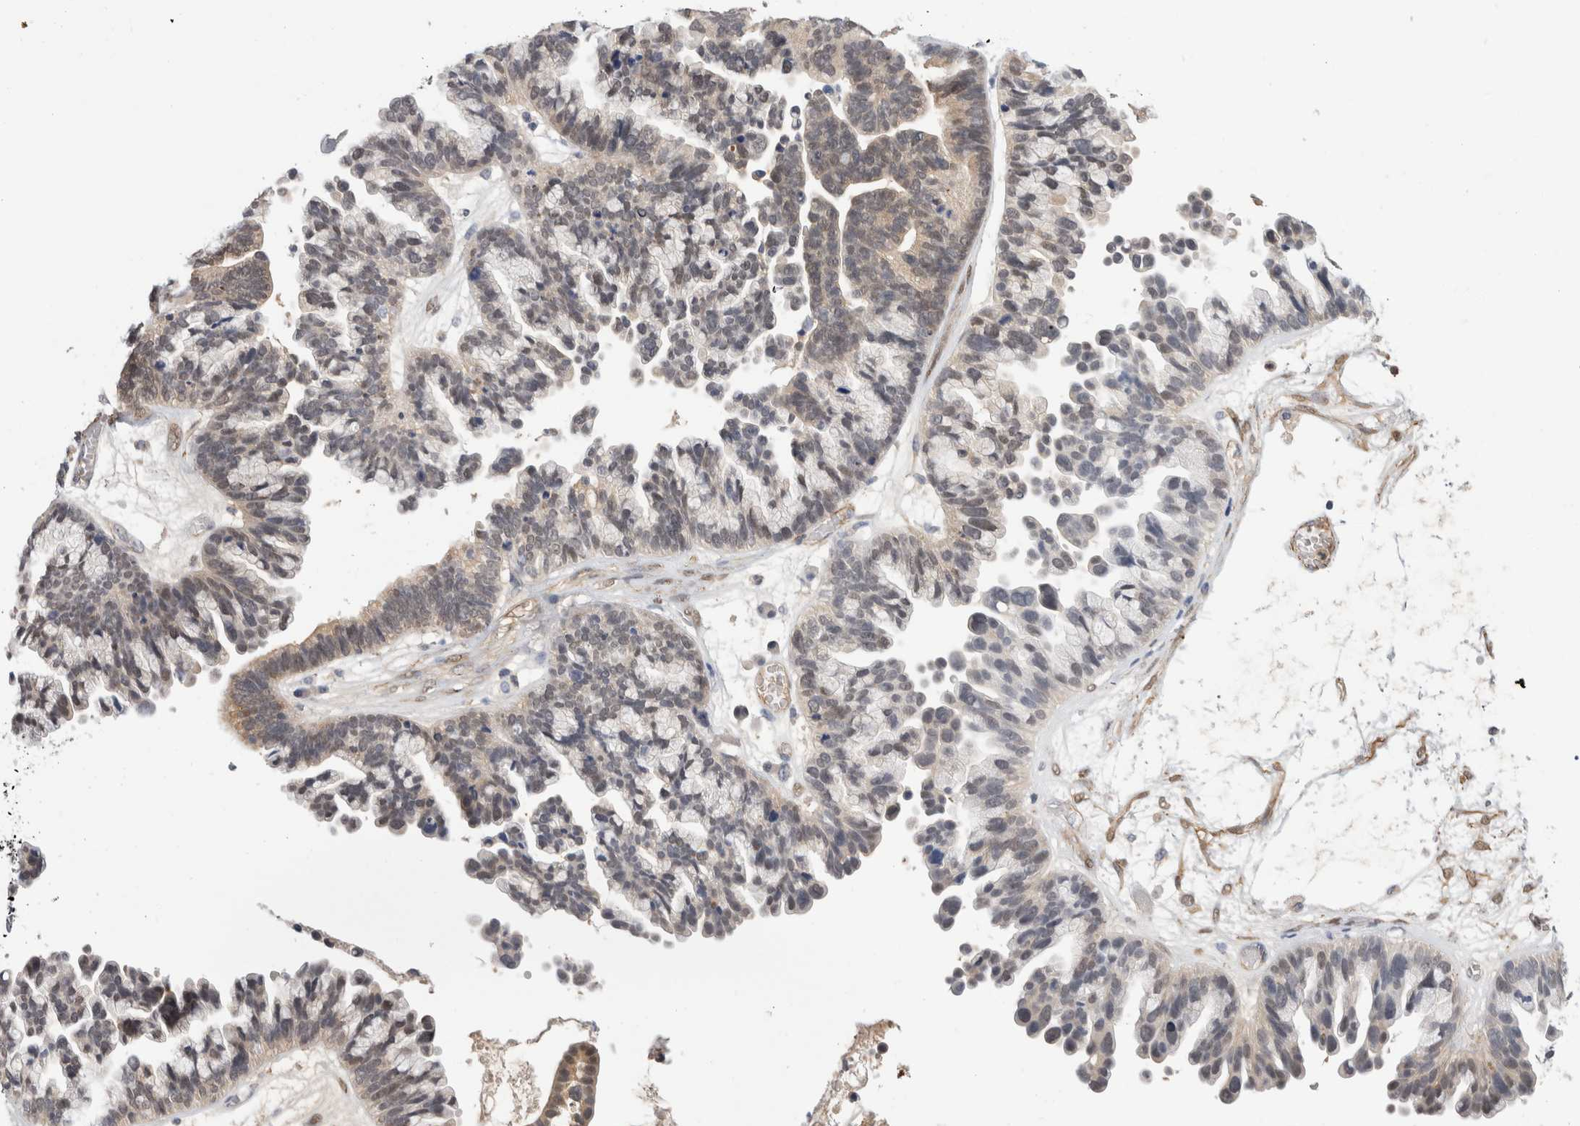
{"staining": {"intensity": "weak", "quantity": "<25%", "location": "nuclear"}, "tissue": "ovarian cancer", "cell_type": "Tumor cells", "image_type": "cancer", "snomed": [{"axis": "morphology", "description": "Cystadenocarcinoma, serous, NOS"}, {"axis": "topography", "description": "Ovary"}], "caption": "Ovarian cancer was stained to show a protein in brown. There is no significant expression in tumor cells.", "gene": "PGM1", "patient": {"sex": "female", "age": 56}}